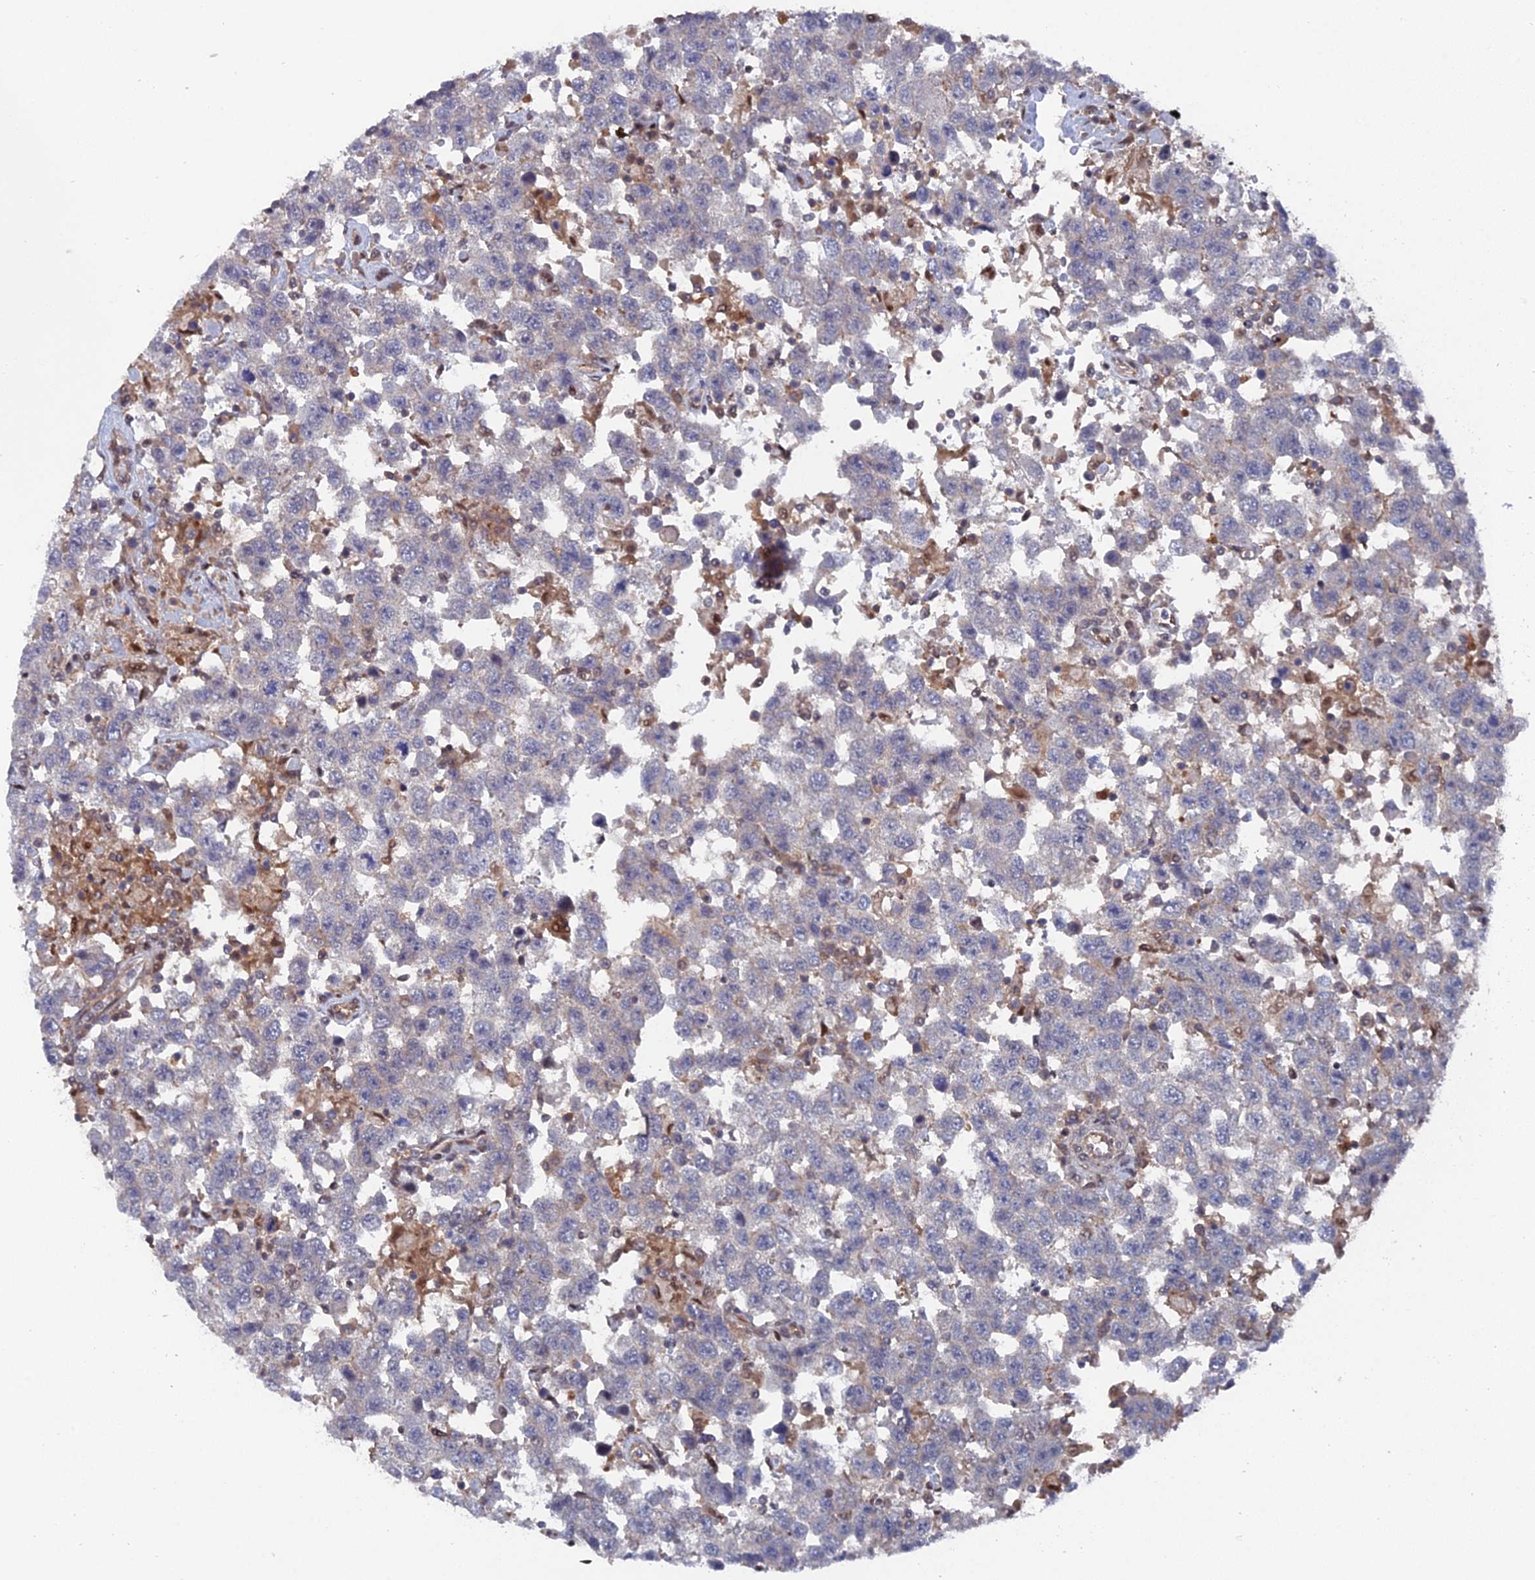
{"staining": {"intensity": "negative", "quantity": "none", "location": "none"}, "tissue": "testis cancer", "cell_type": "Tumor cells", "image_type": "cancer", "snomed": [{"axis": "morphology", "description": "Seminoma, NOS"}, {"axis": "topography", "description": "Testis"}], "caption": "DAB immunohistochemical staining of human testis cancer demonstrates no significant positivity in tumor cells.", "gene": "UNC5D", "patient": {"sex": "male", "age": 41}}